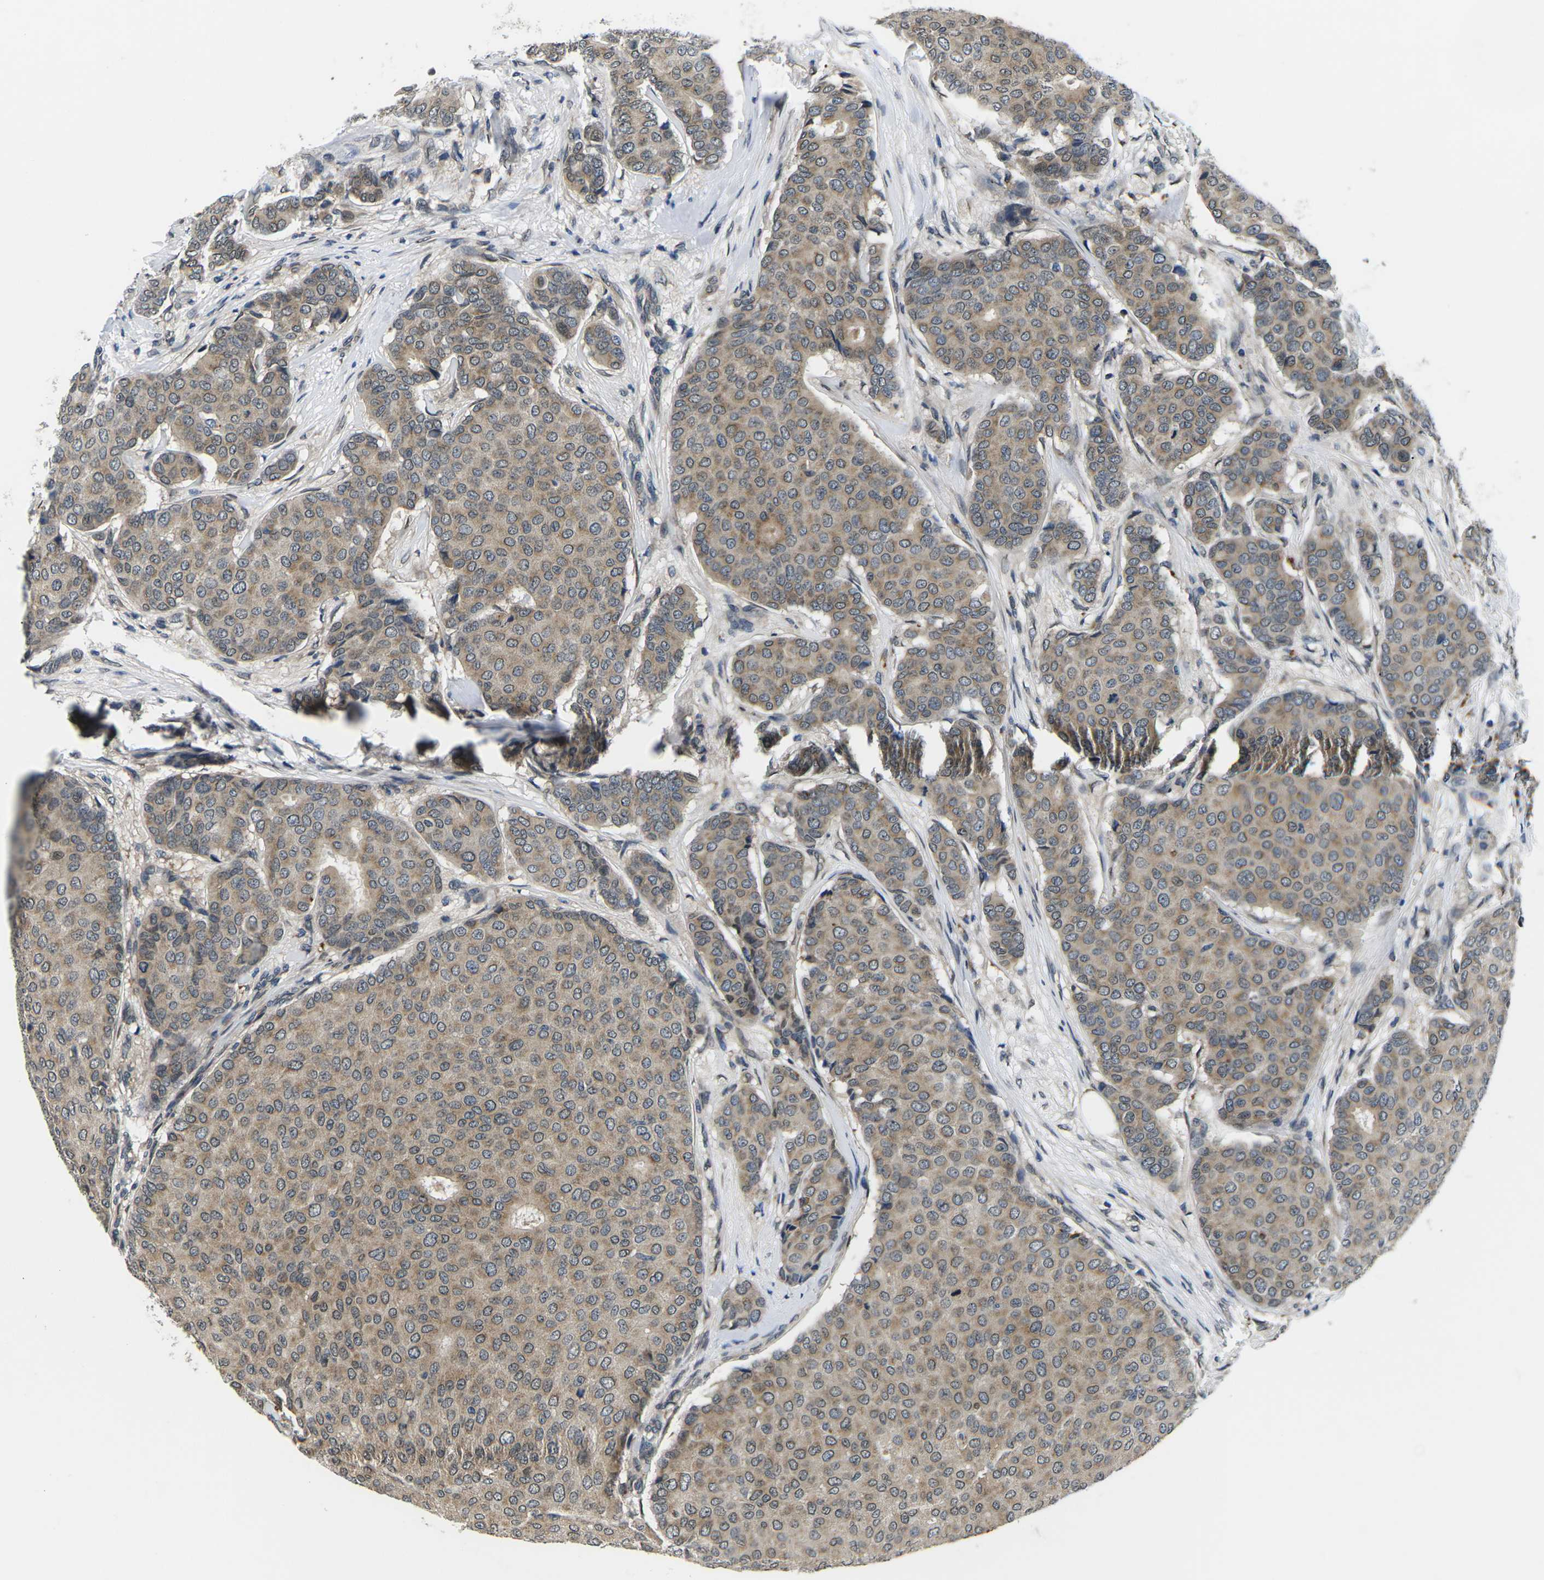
{"staining": {"intensity": "weak", "quantity": ">75%", "location": "cytoplasmic/membranous"}, "tissue": "breast cancer", "cell_type": "Tumor cells", "image_type": "cancer", "snomed": [{"axis": "morphology", "description": "Duct carcinoma"}, {"axis": "topography", "description": "Breast"}], "caption": "Immunohistochemistry (IHC) (DAB (3,3'-diaminobenzidine)) staining of human breast cancer shows weak cytoplasmic/membranous protein staining in approximately >75% of tumor cells.", "gene": "SNX10", "patient": {"sex": "female", "age": 75}}